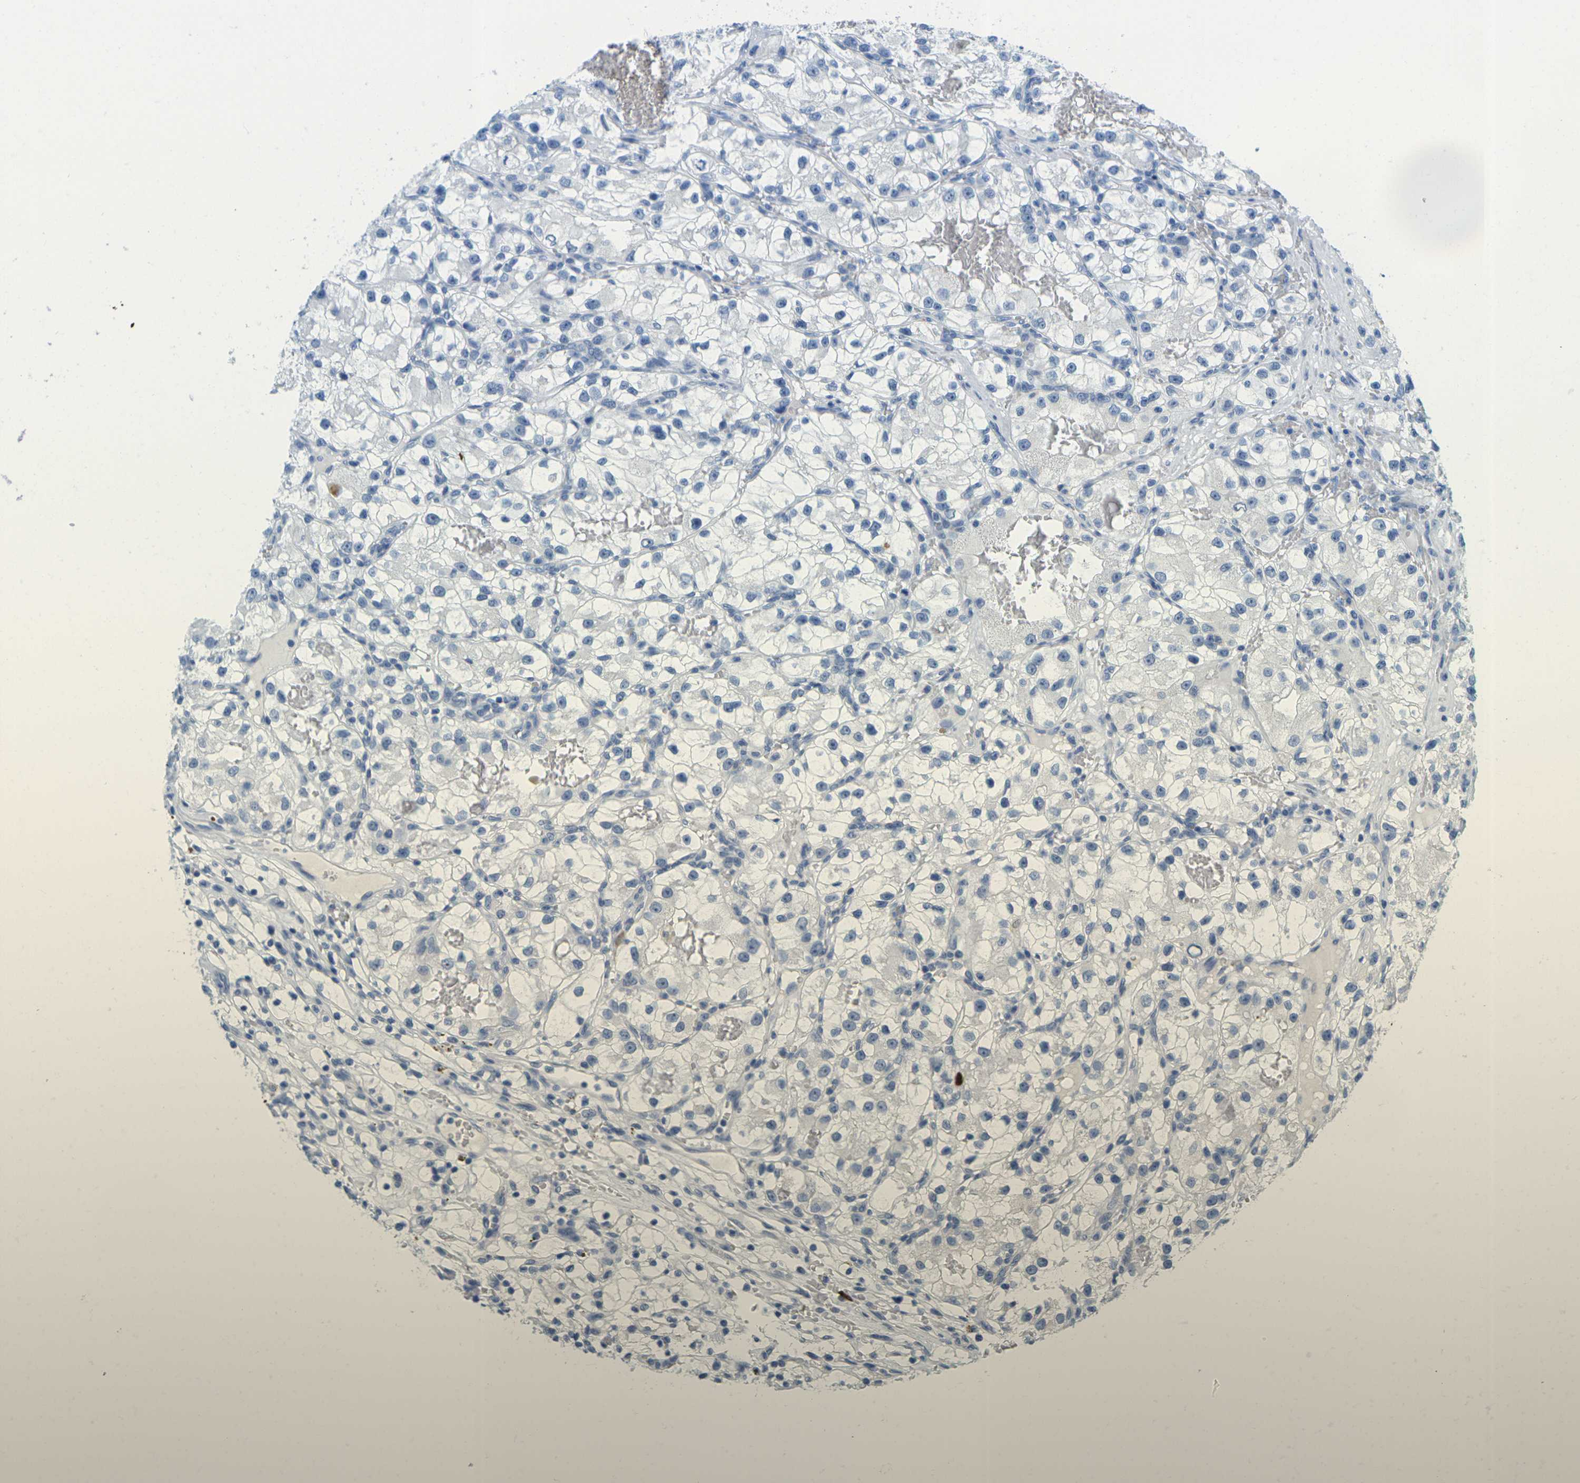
{"staining": {"intensity": "negative", "quantity": "none", "location": "none"}, "tissue": "renal cancer", "cell_type": "Tumor cells", "image_type": "cancer", "snomed": [{"axis": "morphology", "description": "Adenocarcinoma, NOS"}, {"axis": "topography", "description": "Kidney"}], "caption": "Tumor cells are negative for brown protein staining in renal cancer (adenocarcinoma).", "gene": "GPR15", "patient": {"sex": "female", "age": 57}}